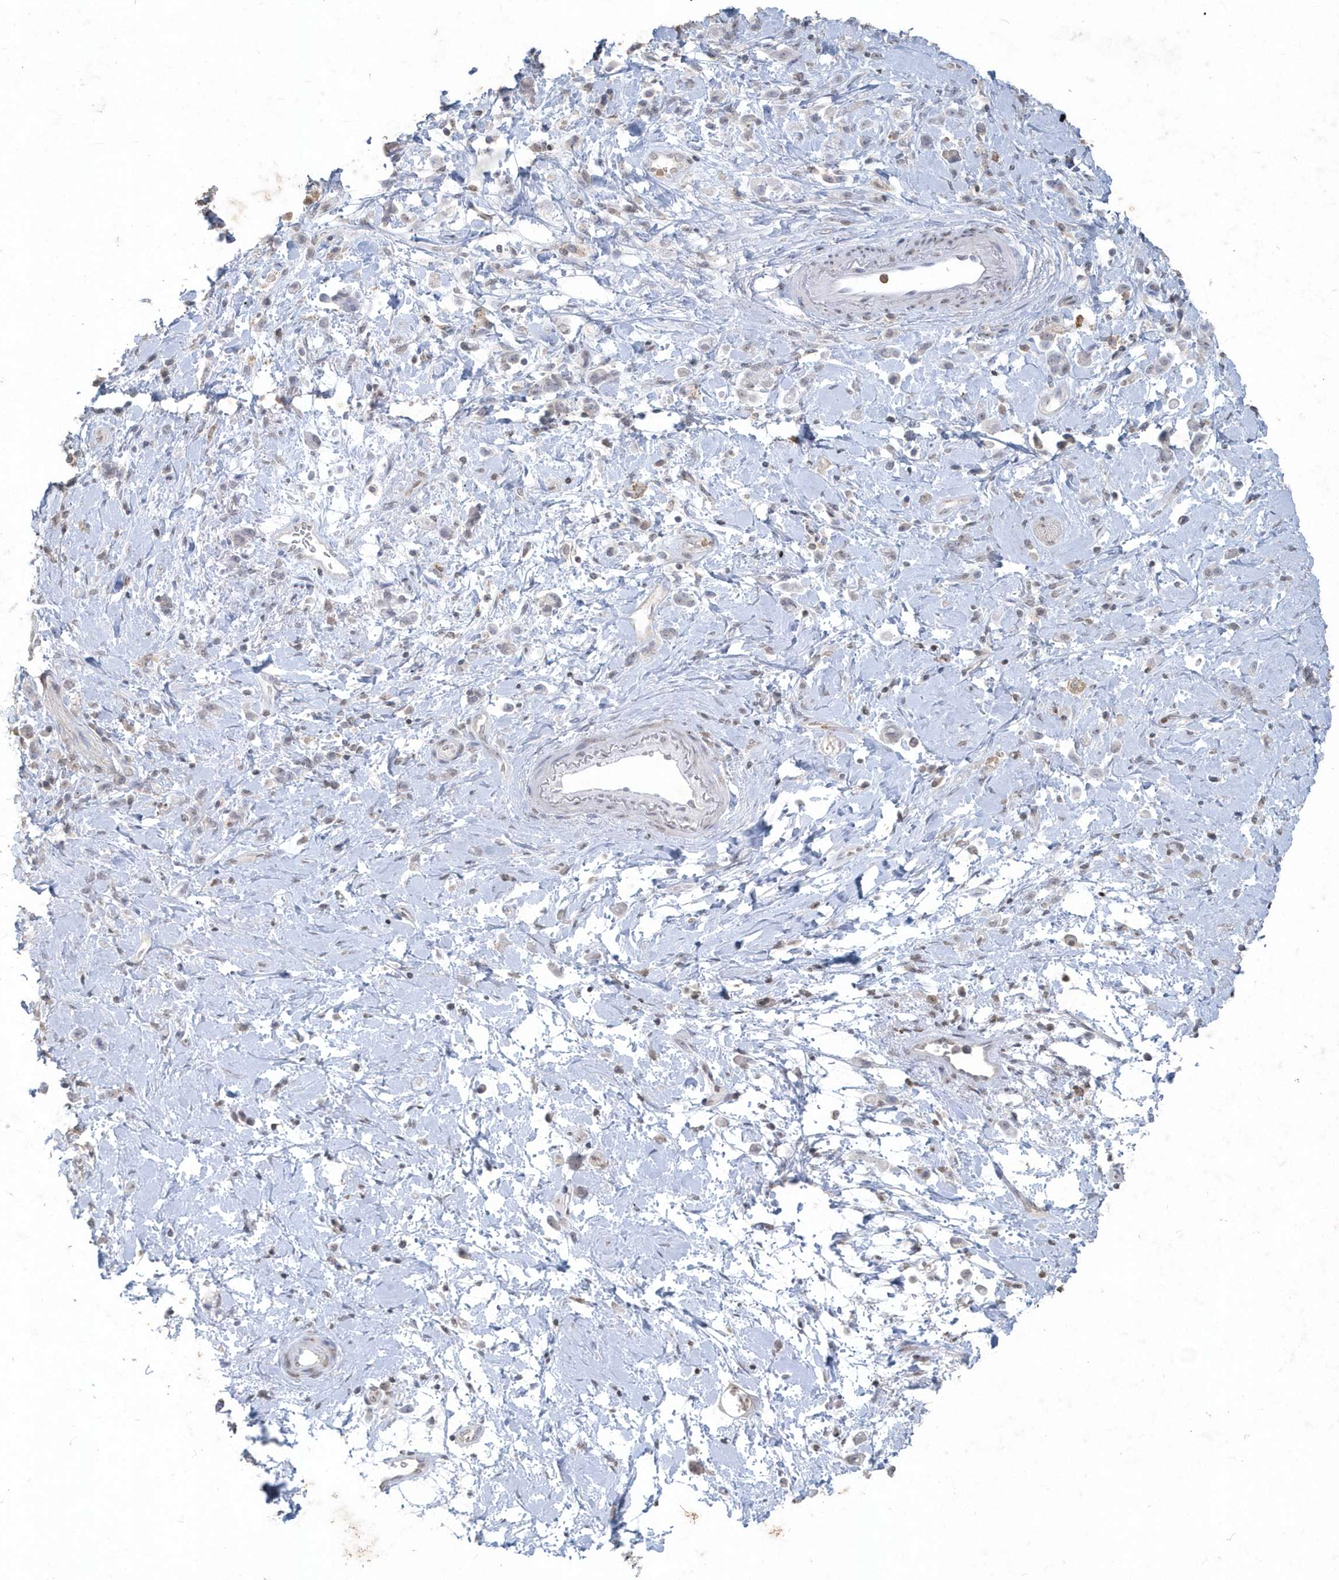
{"staining": {"intensity": "weak", "quantity": "<25%", "location": "nuclear"}, "tissue": "stomach cancer", "cell_type": "Tumor cells", "image_type": "cancer", "snomed": [{"axis": "morphology", "description": "Adenocarcinoma, NOS"}, {"axis": "topography", "description": "Stomach"}], "caption": "Immunohistochemical staining of stomach cancer reveals no significant positivity in tumor cells.", "gene": "PDCD1", "patient": {"sex": "female", "age": 60}}